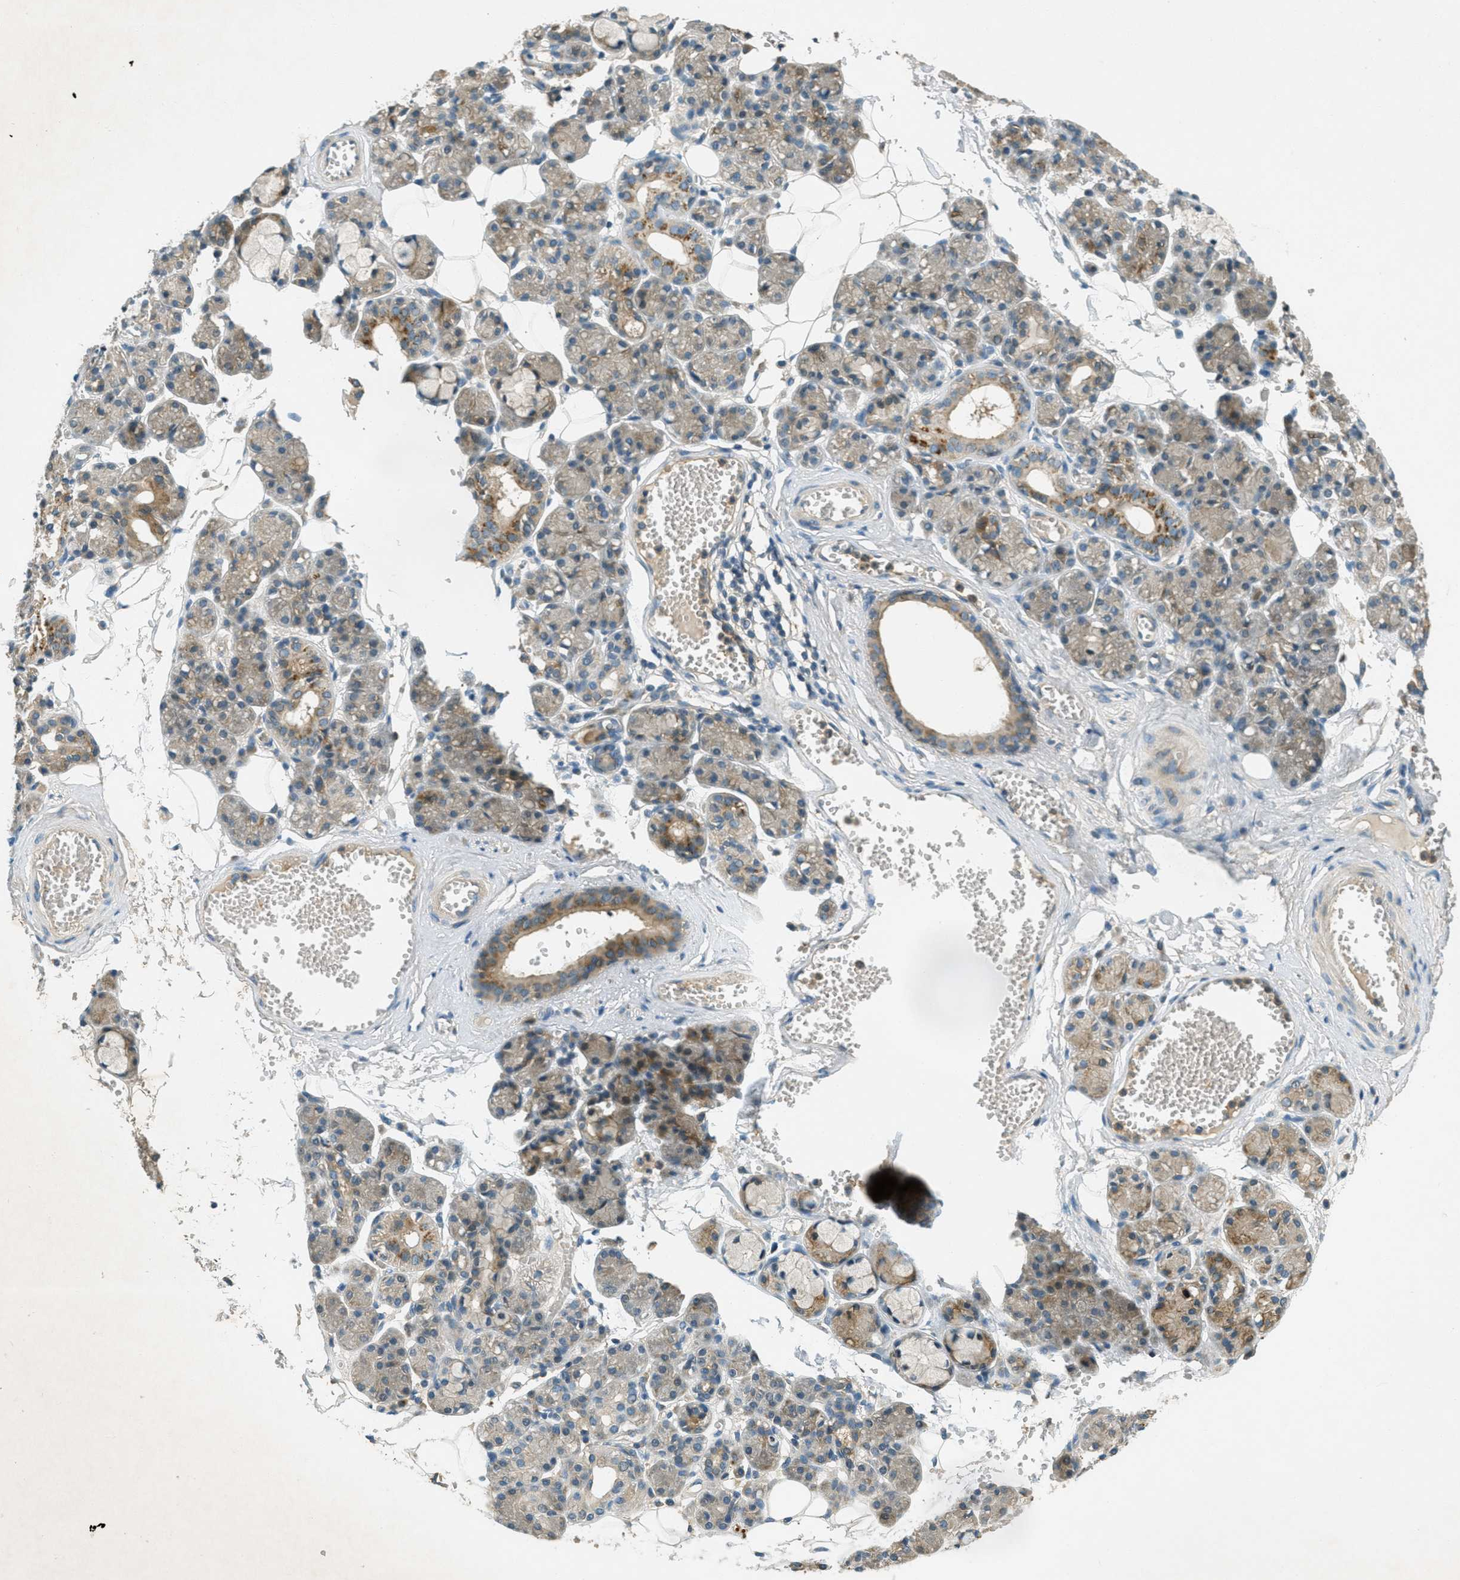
{"staining": {"intensity": "moderate", "quantity": "25%-75%", "location": "cytoplasmic/membranous"}, "tissue": "salivary gland", "cell_type": "Glandular cells", "image_type": "normal", "snomed": [{"axis": "morphology", "description": "Normal tissue, NOS"}, {"axis": "topography", "description": "Salivary gland"}], "caption": "This photomicrograph demonstrates IHC staining of unremarkable human salivary gland, with medium moderate cytoplasmic/membranous positivity in approximately 25%-75% of glandular cells.", "gene": "NUDT4B", "patient": {"sex": "male", "age": 63}}